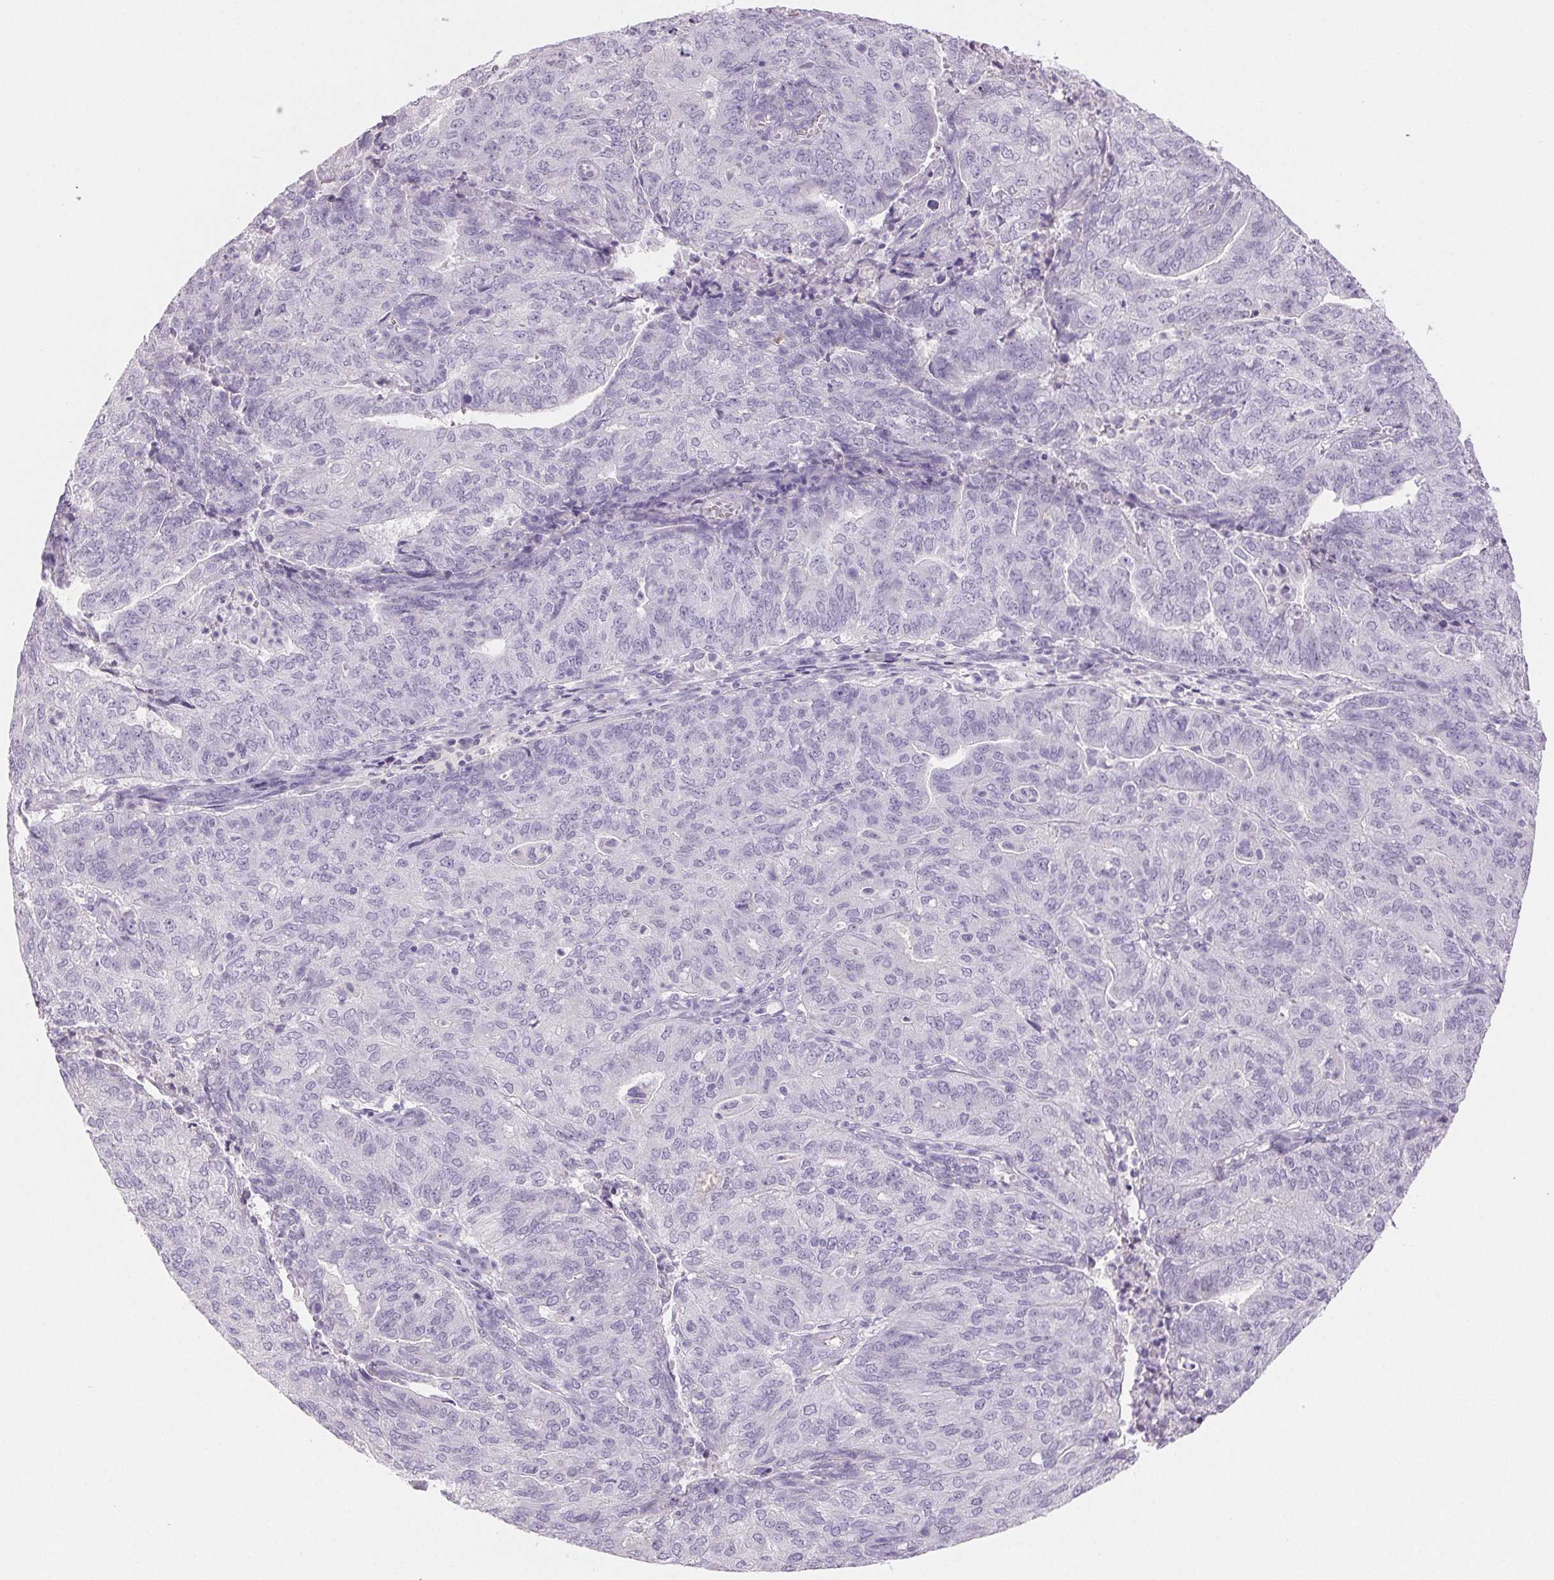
{"staining": {"intensity": "negative", "quantity": "none", "location": "none"}, "tissue": "endometrial cancer", "cell_type": "Tumor cells", "image_type": "cancer", "snomed": [{"axis": "morphology", "description": "Adenocarcinoma, NOS"}, {"axis": "topography", "description": "Endometrium"}], "caption": "Adenocarcinoma (endometrial) was stained to show a protein in brown. There is no significant positivity in tumor cells. (DAB immunohistochemistry (IHC) visualized using brightfield microscopy, high magnification).", "gene": "BPIFB2", "patient": {"sex": "female", "age": 82}}